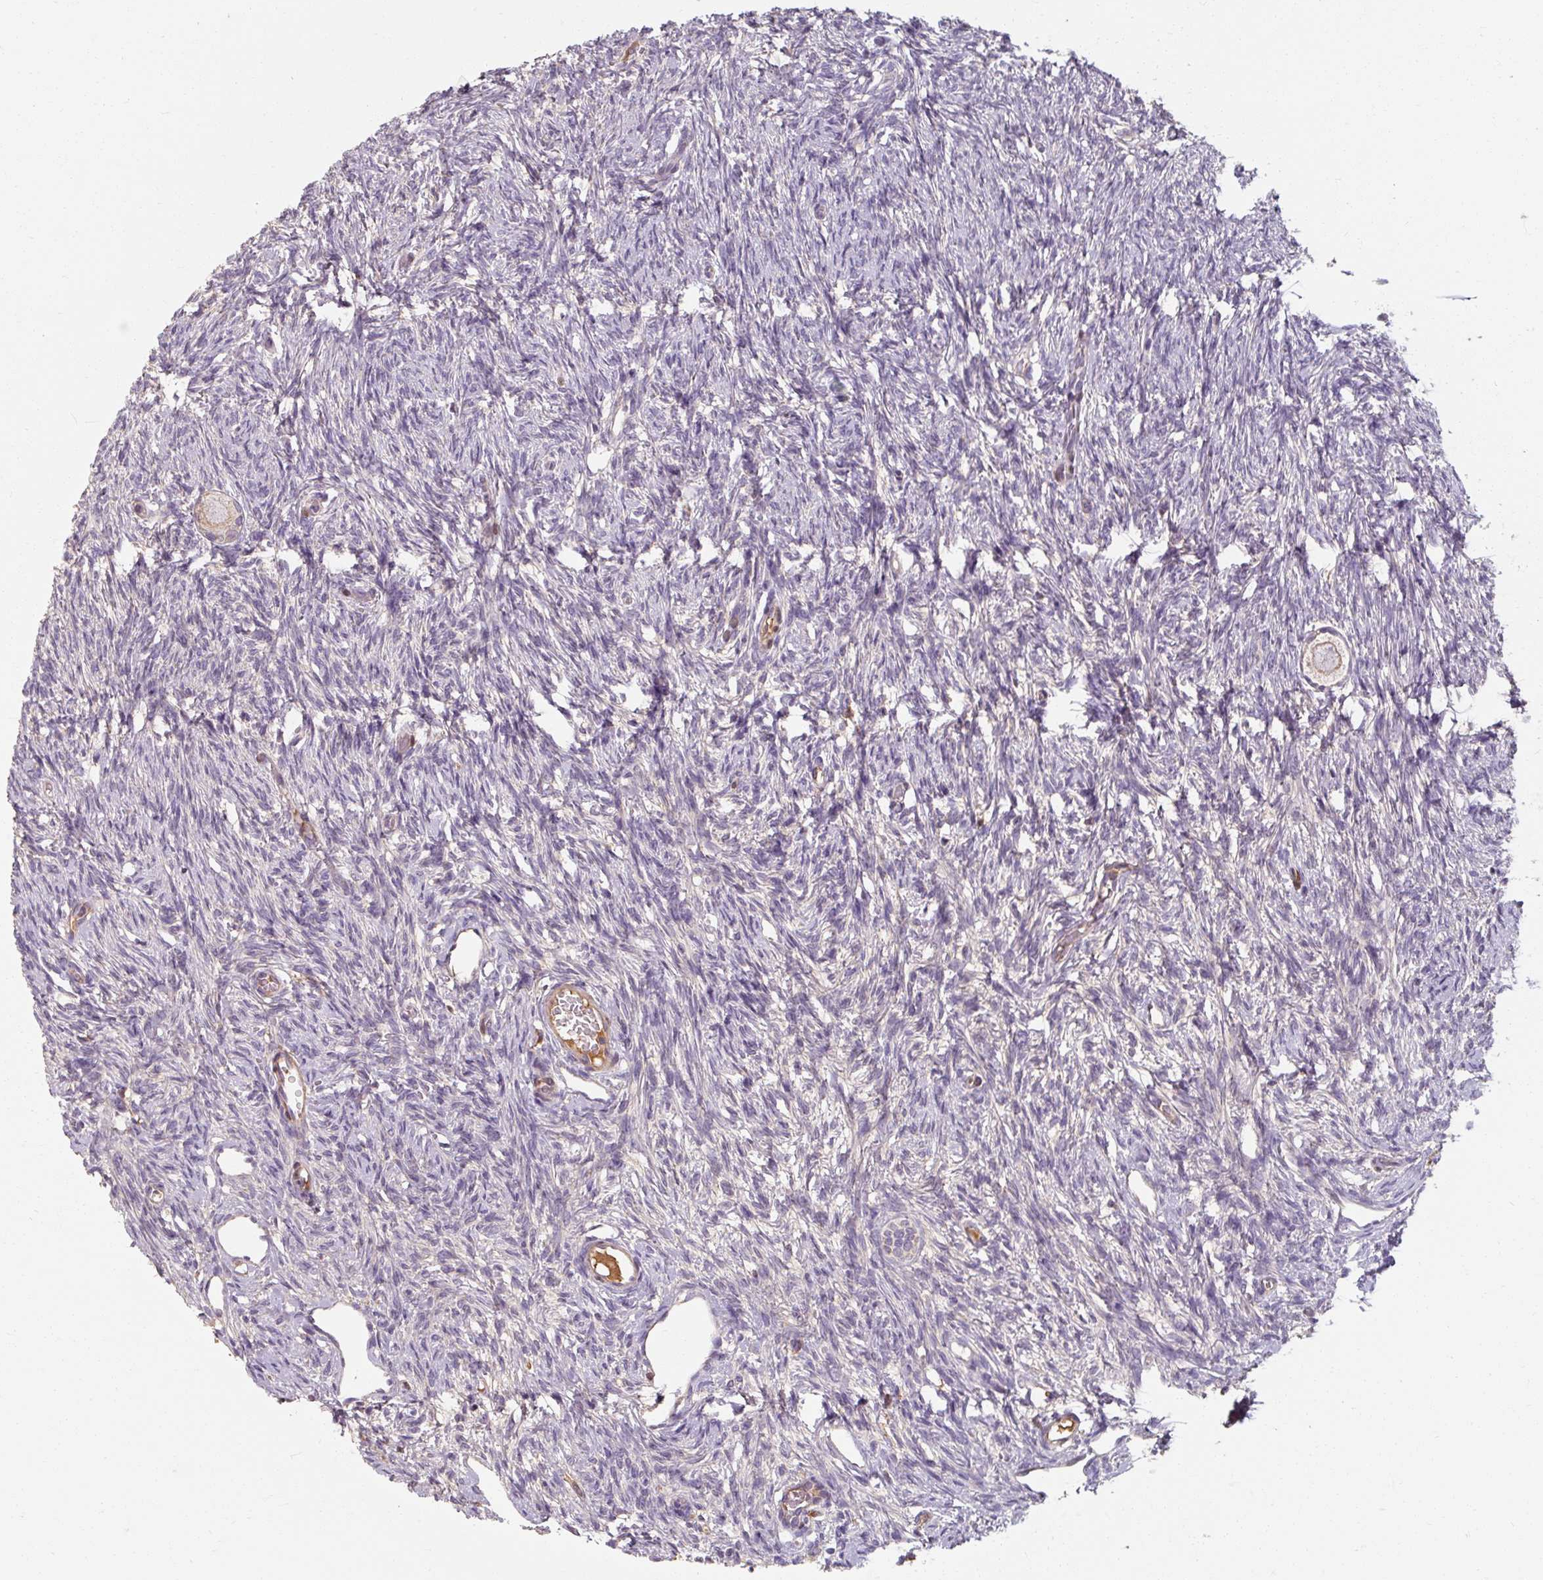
{"staining": {"intensity": "weak", "quantity": "25%-75%", "location": "cytoplasmic/membranous"}, "tissue": "ovary", "cell_type": "Follicle cells", "image_type": "normal", "snomed": [{"axis": "morphology", "description": "Normal tissue, NOS"}, {"axis": "topography", "description": "Ovary"}], "caption": "Follicle cells display low levels of weak cytoplasmic/membranous positivity in about 25%-75% of cells in benign ovary.", "gene": "TSEN54", "patient": {"sex": "female", "age": 33}}